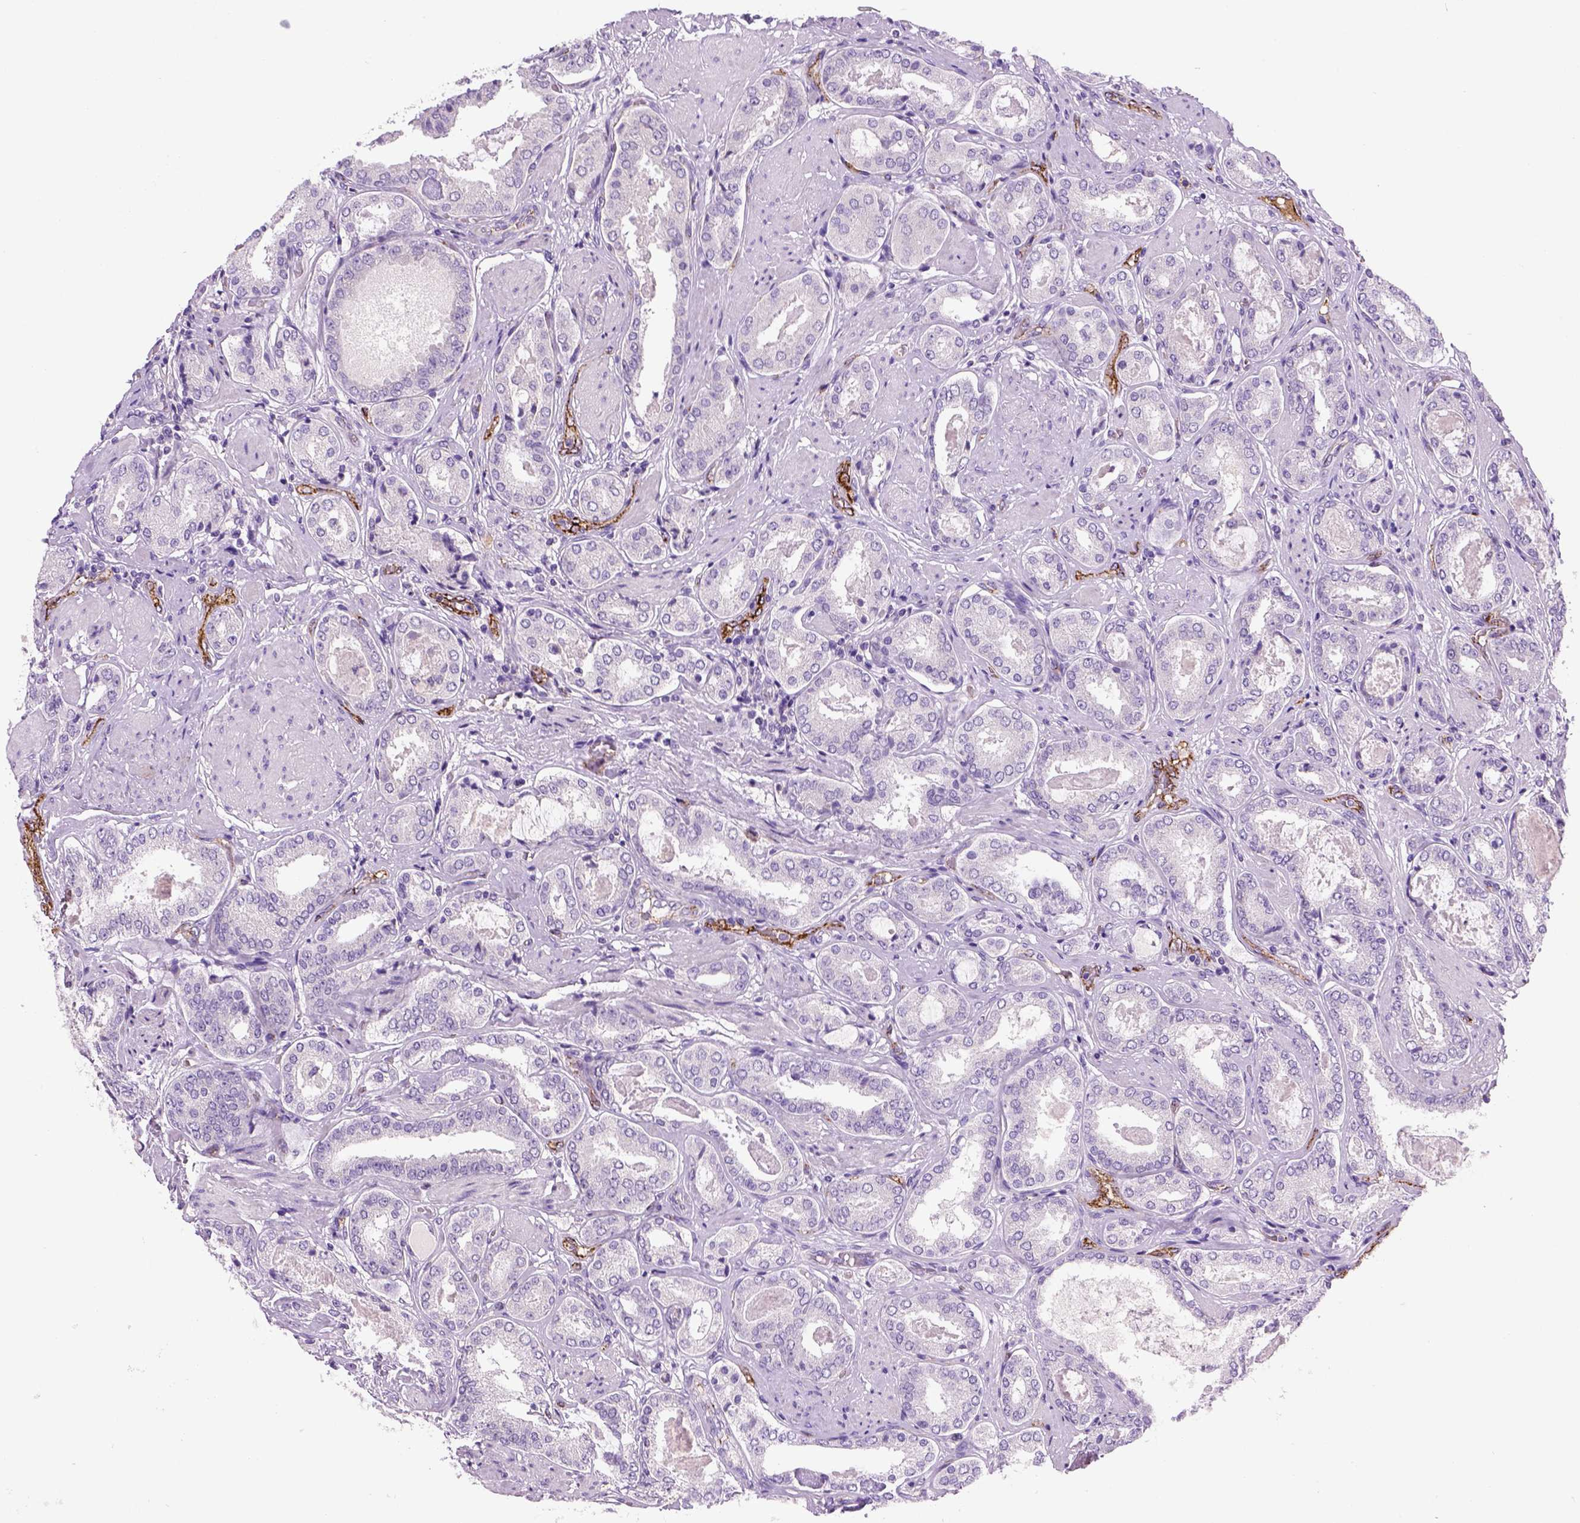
{"staining": {"intensity": "negative", "quantity": "none", "location": "none"}, "tissue": "prostate cancer", "cell_type": "Tumor cells", "image_type": "cancer", "snomed": [{"axis": "morphology", "description": "Adenocarcinoma, High grade"}, {"axis": "topography", "description": "Prostate"}], "caption": "Protein analysis of prostate adenocarcinoma (high-grade) demonstrates no significant positivity in tumor cells.", "gene": "VWF", "patient": {"sex": "male", "age": 63}}